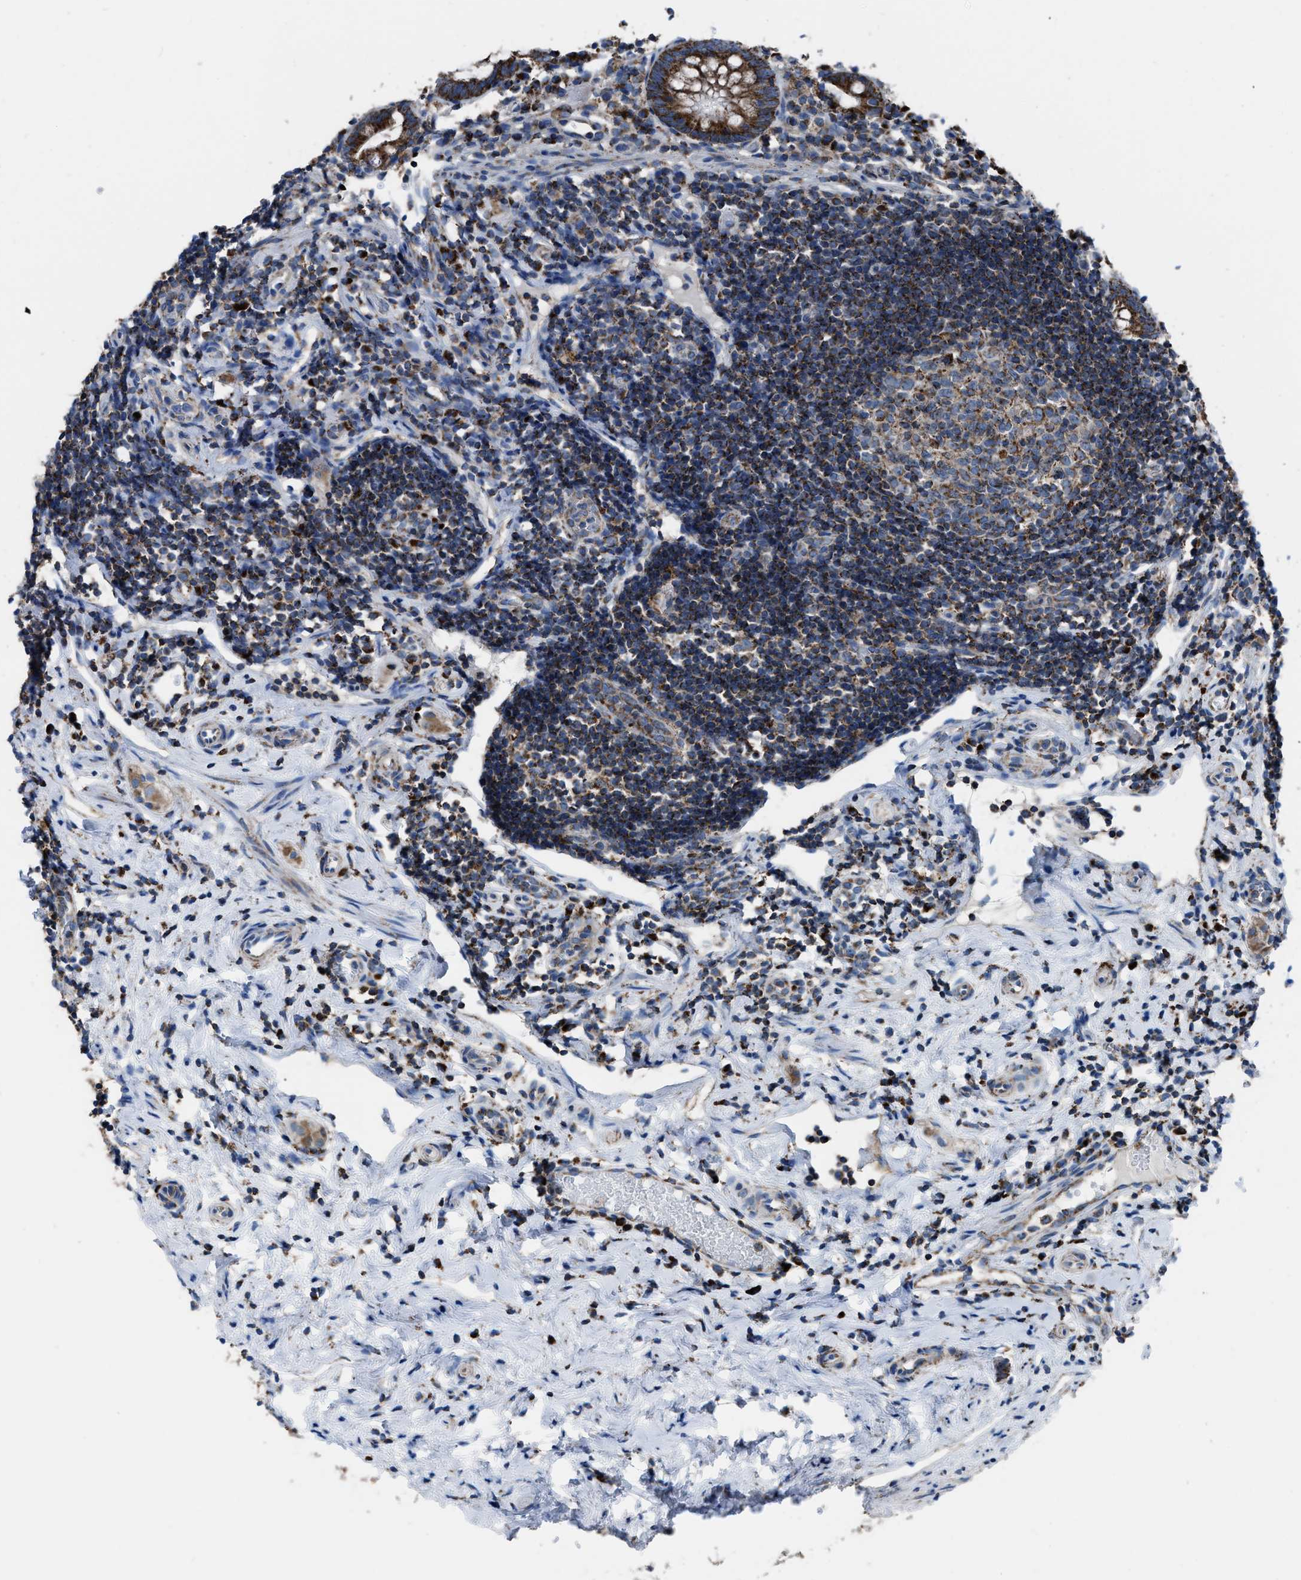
{"staining": {"intensity": "strong", "quantity": ">75%", "location": "cytoplasmic/membranous"}, "tissue": "appendix", "cell_type": "Glandular cells", "image_type": "normal", "snomed": [{"axis": "morphology", "description": "Normal tissue, NOS"}, {"axis": "topography", "description": "Appendix"}], "caption": "Protein staining reveals strong cytoplasmic/membranous staining in approximately >75% of glandular cells in benign appendix.", "gene": "ETFB", "patient": {"sex": "female", "age": 20}}